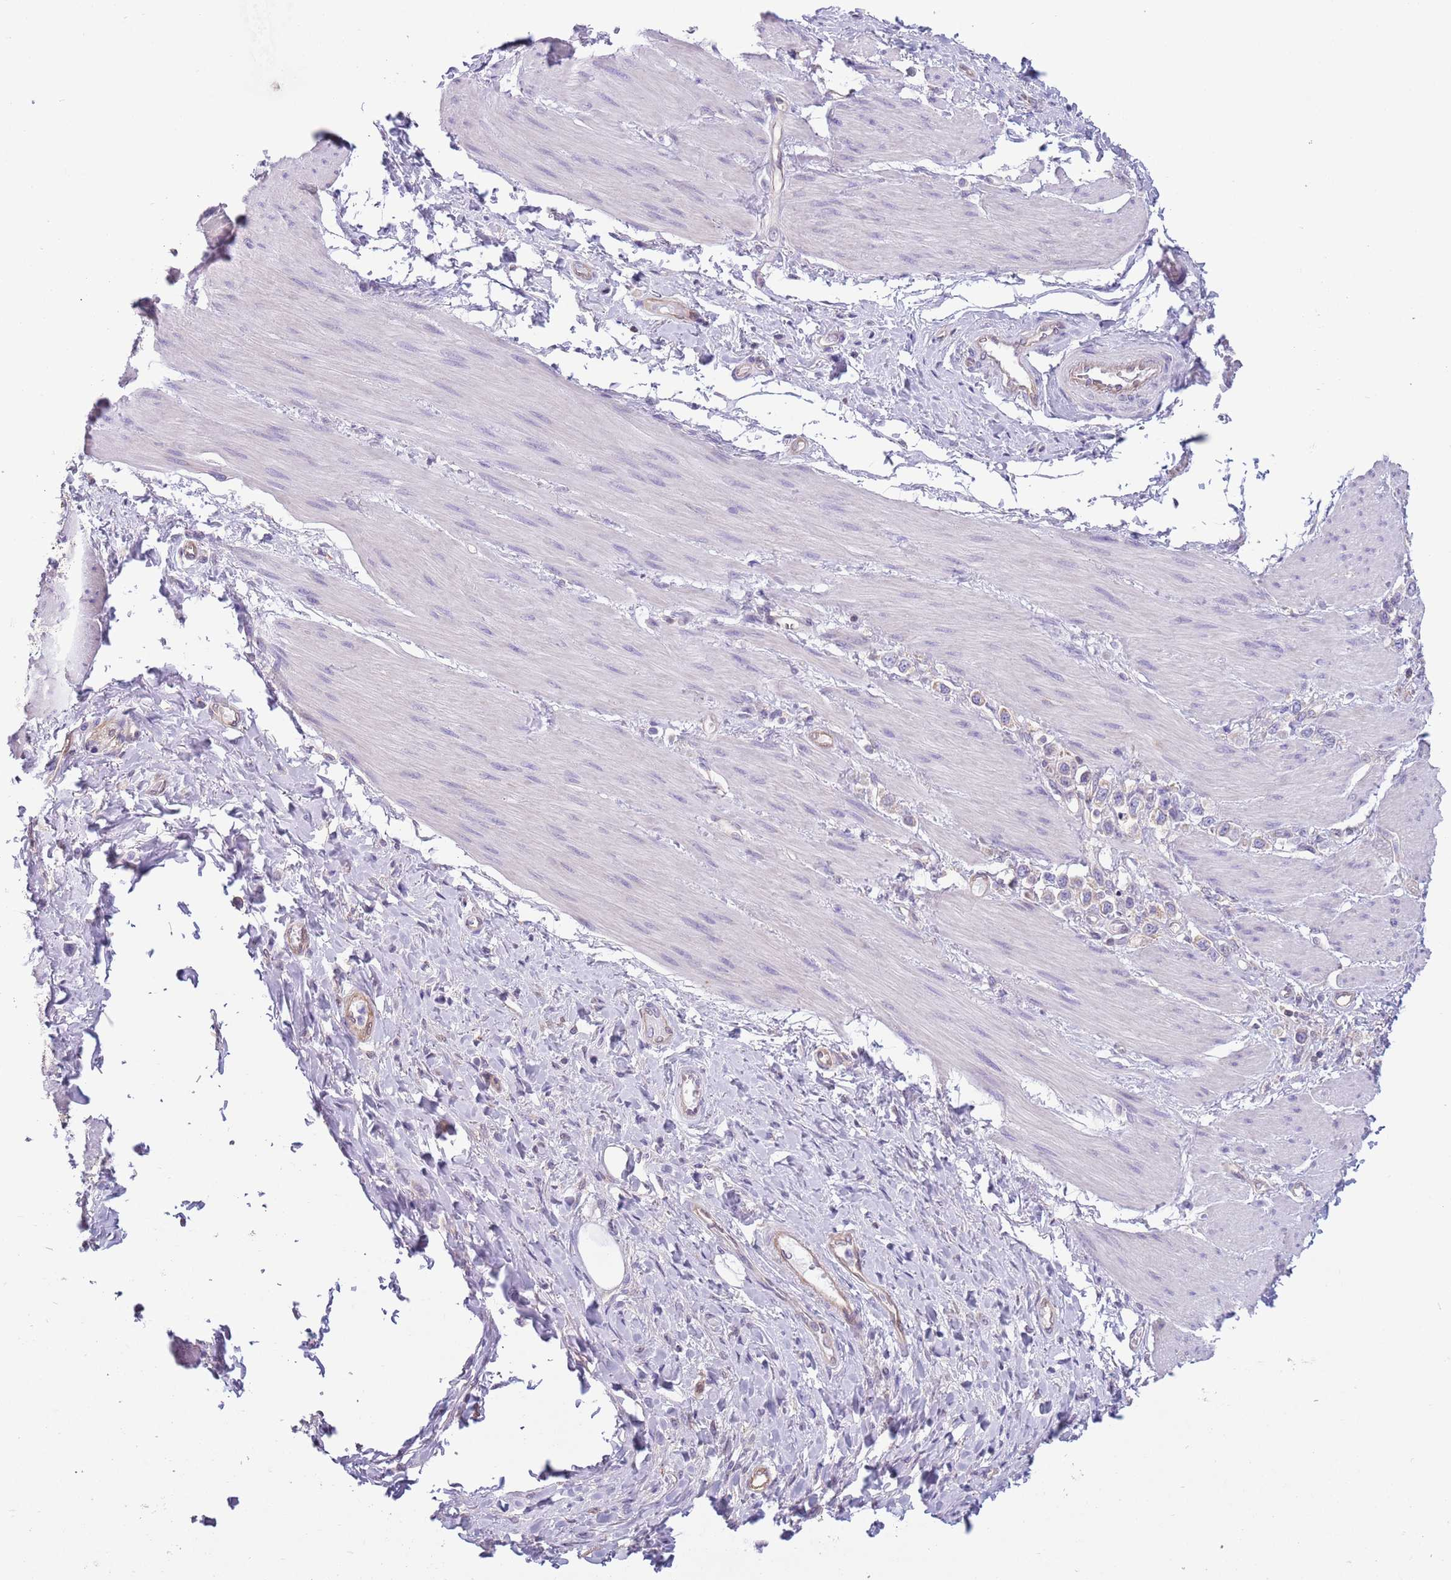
{"staining": {"intensity": "negative", "quantity": "none", "location": "none"}, "tissue": "stomach cancer", "cell_type": "Tumor cells", "image_type": "cancer", "snomed": [{"axis": "morphology", "description": "Adenocarcinoma, NOS"}, {"axis": "topography", "description": "Stomach"}], "caption": "Immunohistochemistry of human stomach cancer exhibits no positivity in tumor cells.", "gene": "RBP3", "patient": {"sex": "female", "age": 65}}